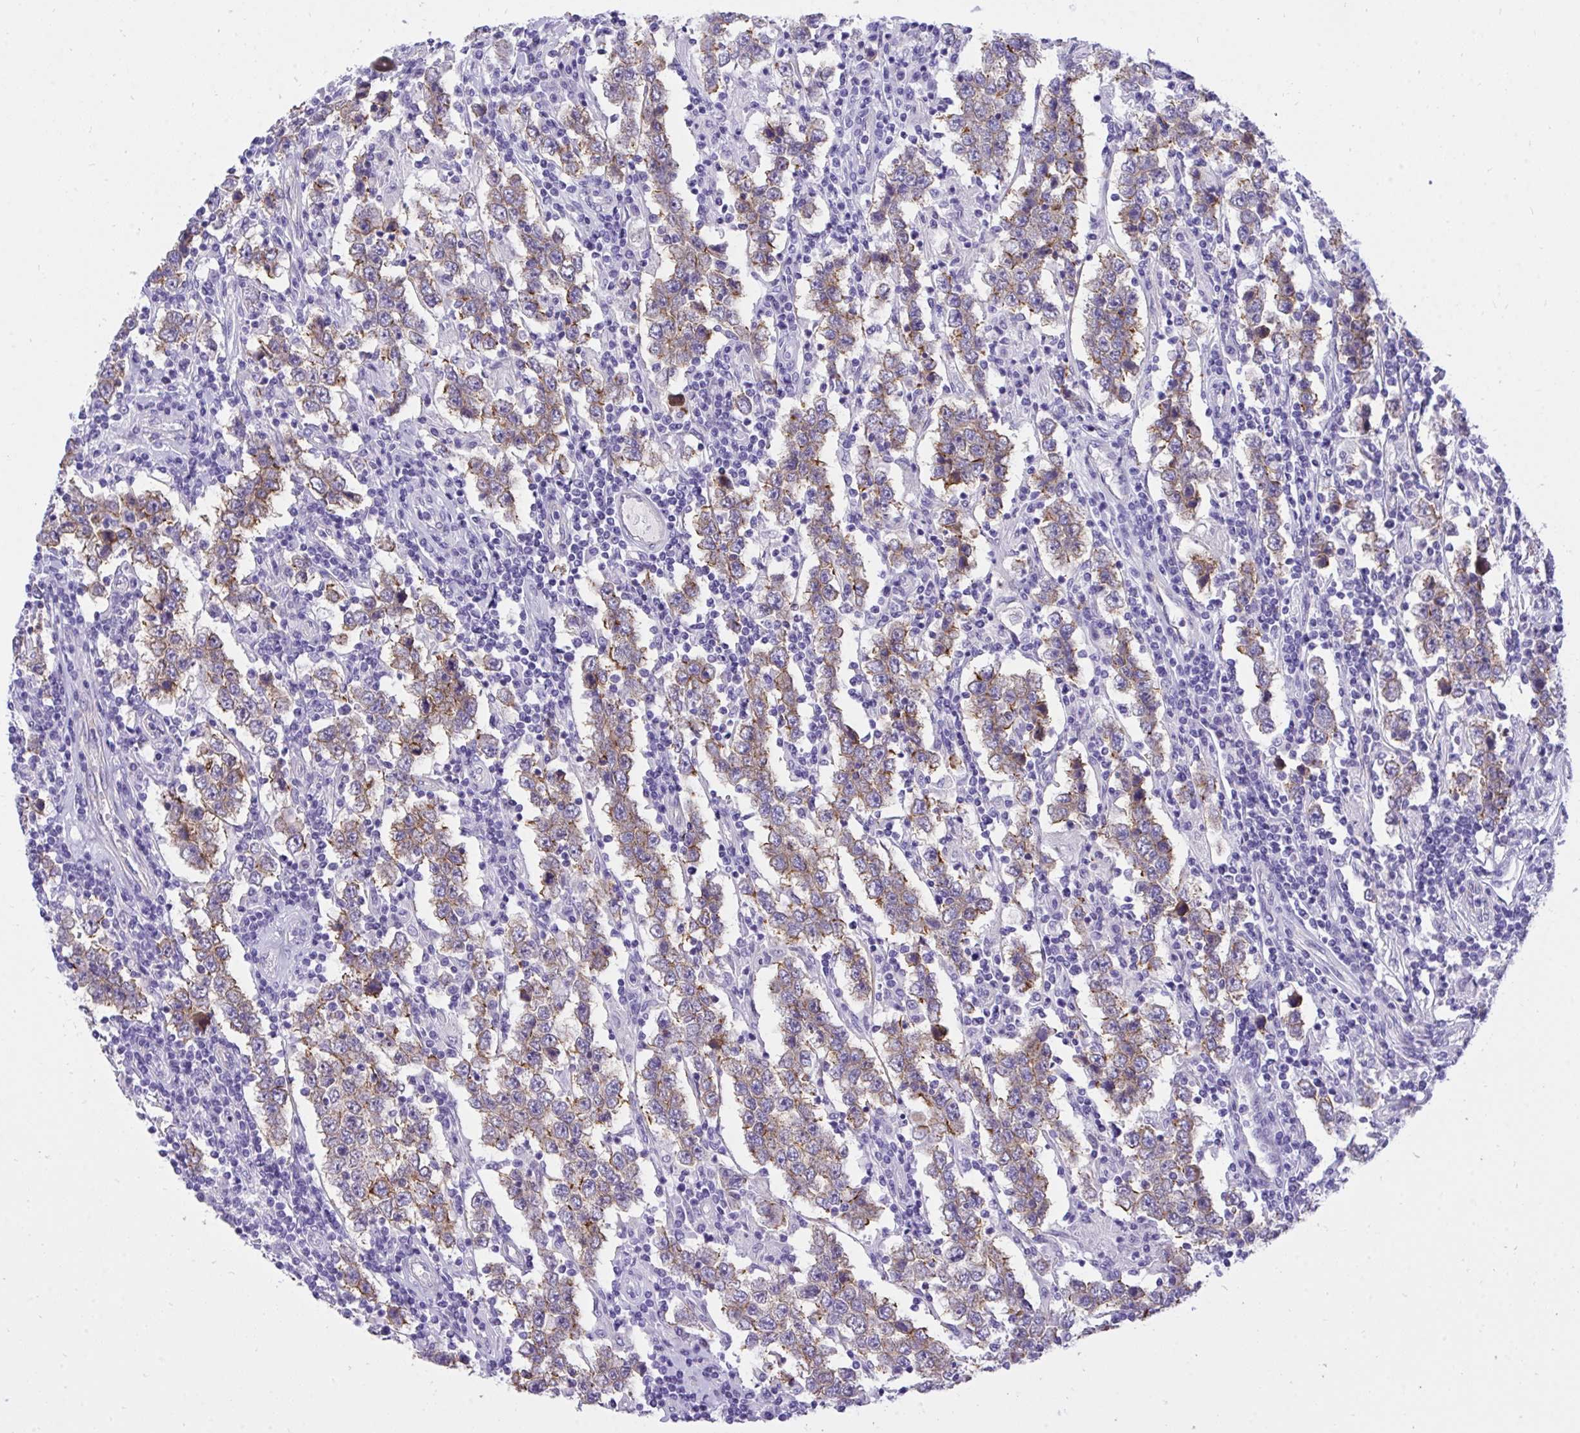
{"staining": {"intensity": "weak", "quantity": ">75%", "location": "cytoplasmic/membranous"}, "tissue": "testis cancer", "cell_type": "Tumor cells", "image_type": "cancer", "snomed": [{"axis": "morphology", "description": "Normal tissue, NOS"}, {"axis": "morphology", "description": "Urothelial carcinoma, High grade"}, {"axis": "morphology", "description": "Seminoma, NOS"}, {"axis": "morphology", "description": "Carcinoma, Embryonal, NOS"}, {"axis": "topography", "description": "Urinary bladder"}, {"axis": "topography", "description": "Testis"}], "caption": "A brown stain highlights weak cytoplasmic/membranous staining of a protein in human testis cancer (seminoma) tumor cells.", "gene": "TLN2", "patient": {"sex": "male", "age": 41}}